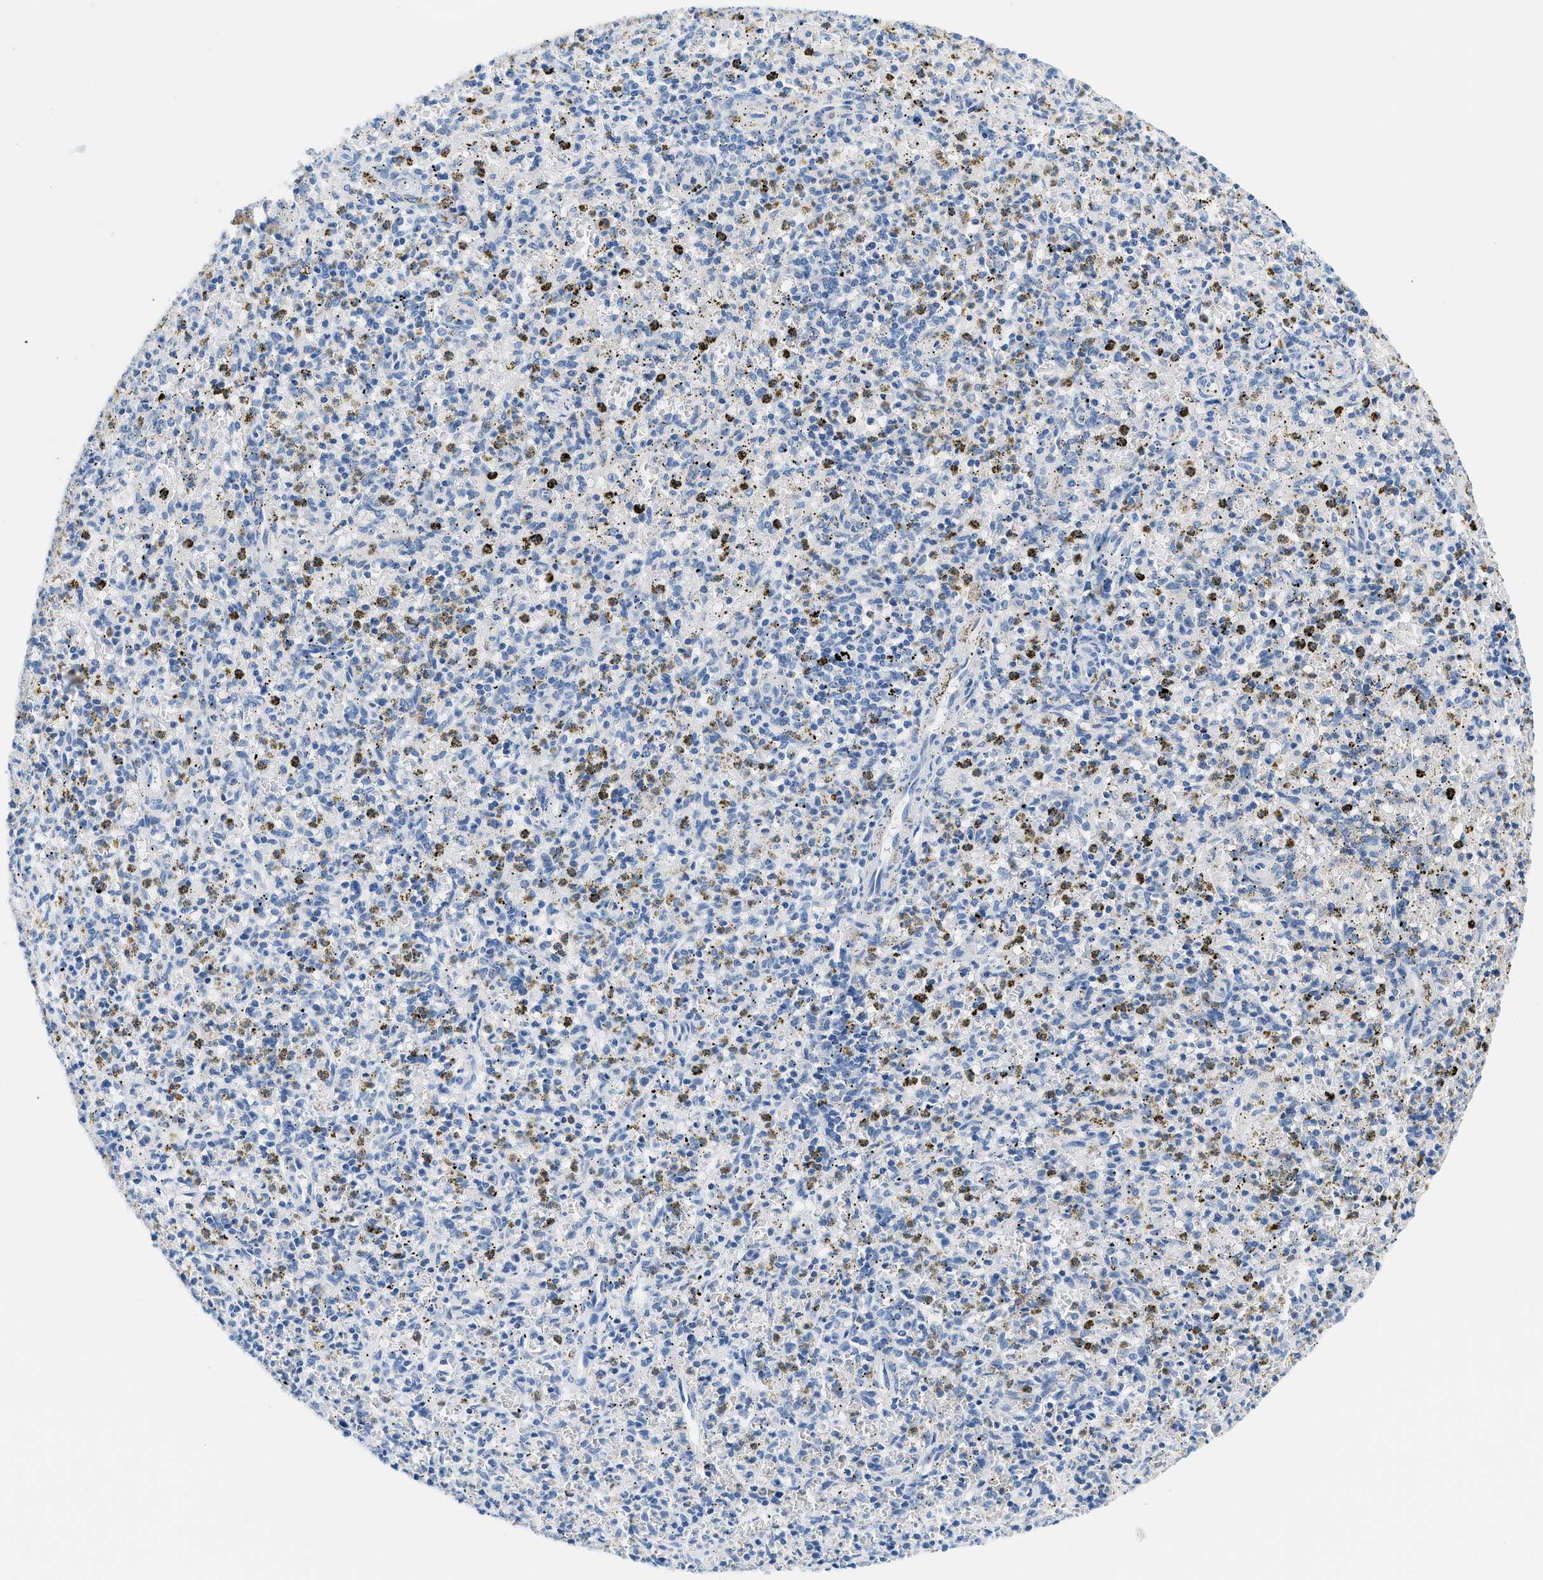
{"staining": {"intensity": "negative", "quantity": "none", "location": "none"}, "tissue": "spleen", "cell_type": "Cells in red pulp", "image_type": "normal", "snomed": [{"axis": "morphology", "description": "Normal tissue, NOS"}, {"axis": "topography", "description": "Spleen"}], "caption": "Micrograph shows no protein positivity in cells in red pulp of normal spleen. The staining is performed using DAB brown chromogen with nuclei counter-stained in using hematoxylin.", "gene": "STXBP2", "patient": {"sex": "male", "age": 72}}